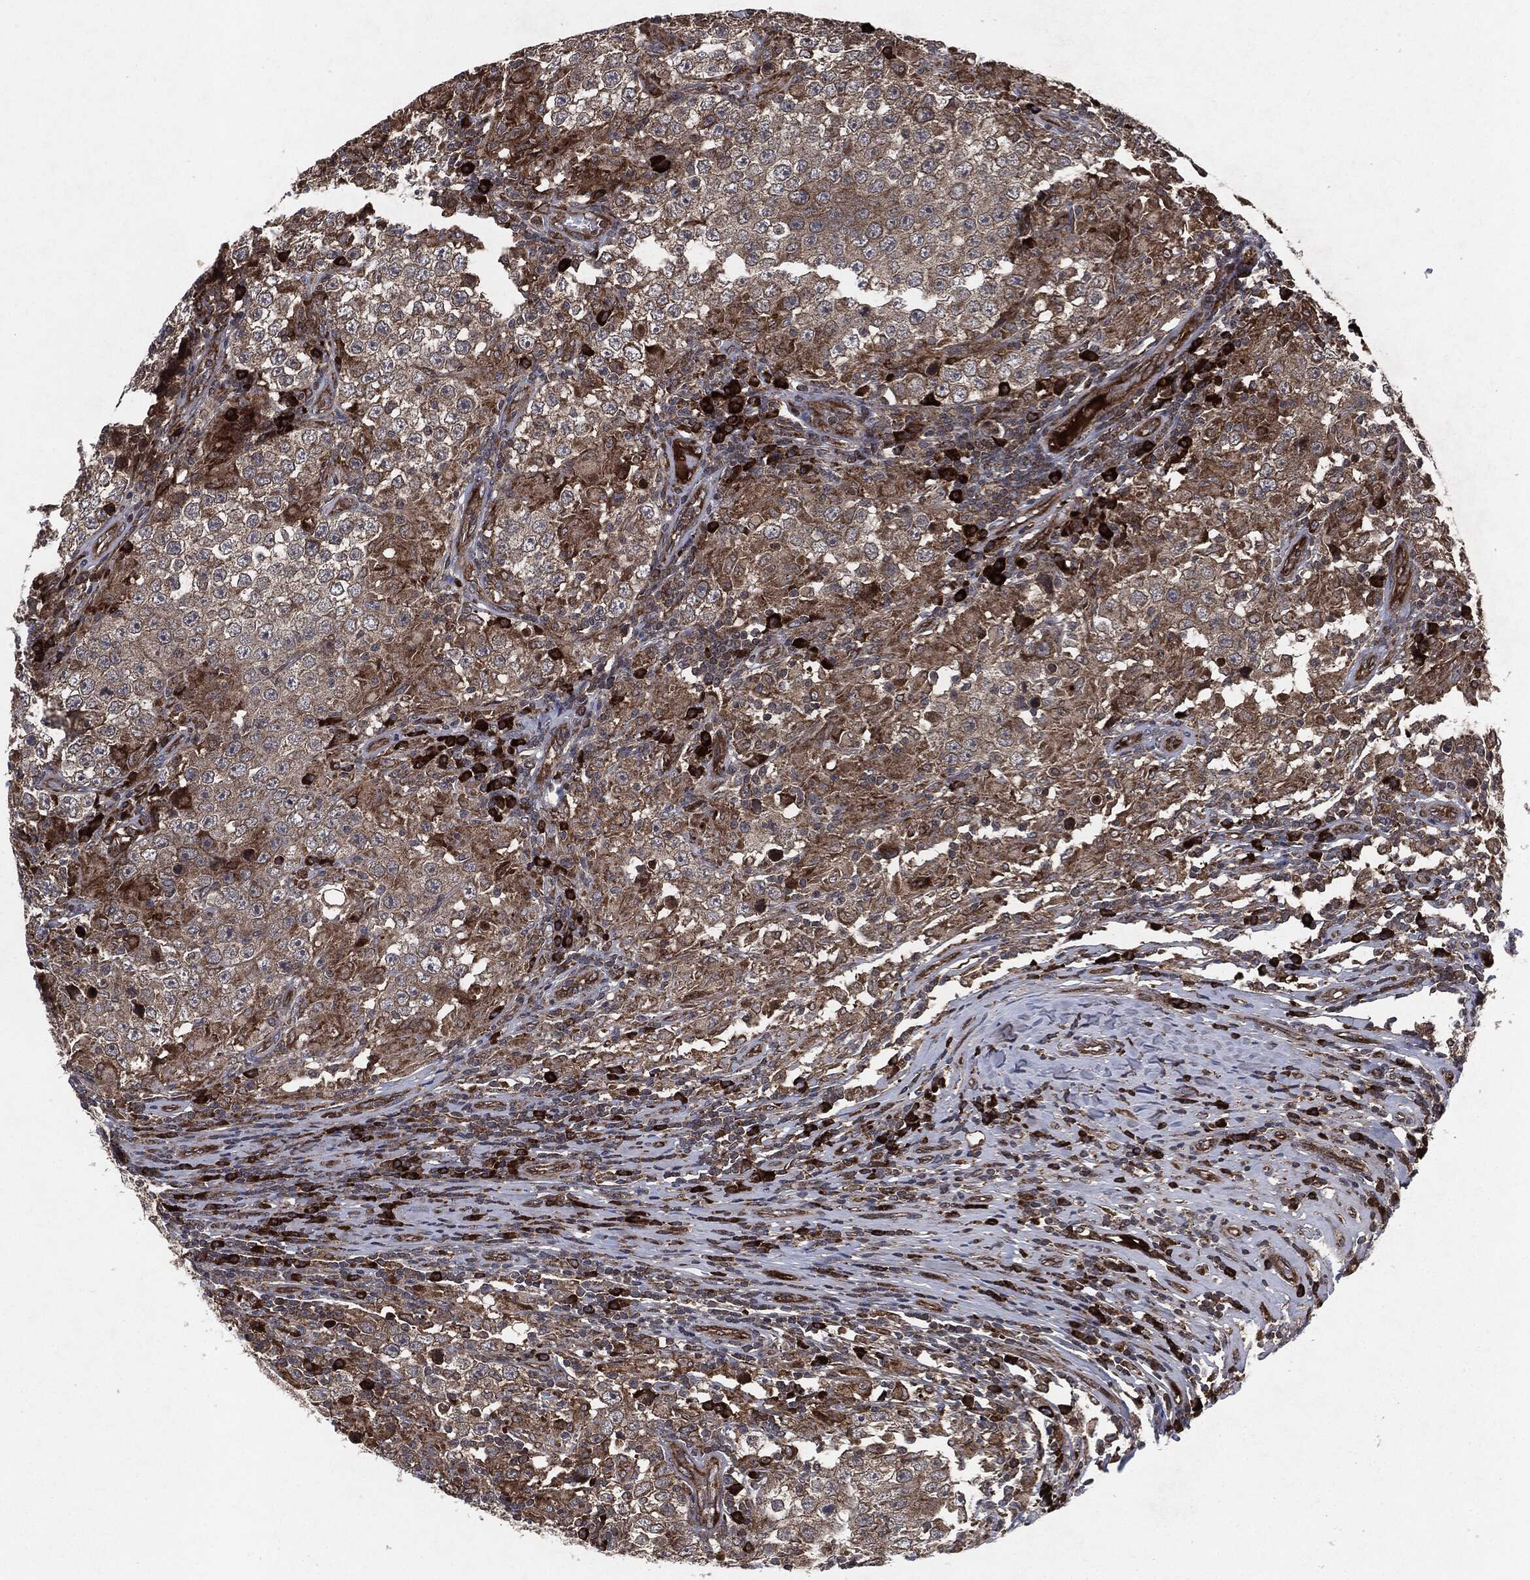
{"staining": {"intensity": "moderate", "quantity": "25%-75%", "location": "cytoplasmic/membranous"}, "tissue": "testis cancer", "cell_type": "Tumor cells", "image_type": "cancer", "snomed": [{"axis": "morphology", "description": "Seminoma, NOS"}, {"axis": "morphology", "description": "Carcinoma, Embryonal, NOS"}, {"axis": "topography", "description": "Testis"}], "caption": "A brown stain labels moderate cytoplasmic/membranous expression of a protein in human seminoma (testis) tumor cells.", "gene": "RAF1", "patient": {"sex": "male", "age": 41}}